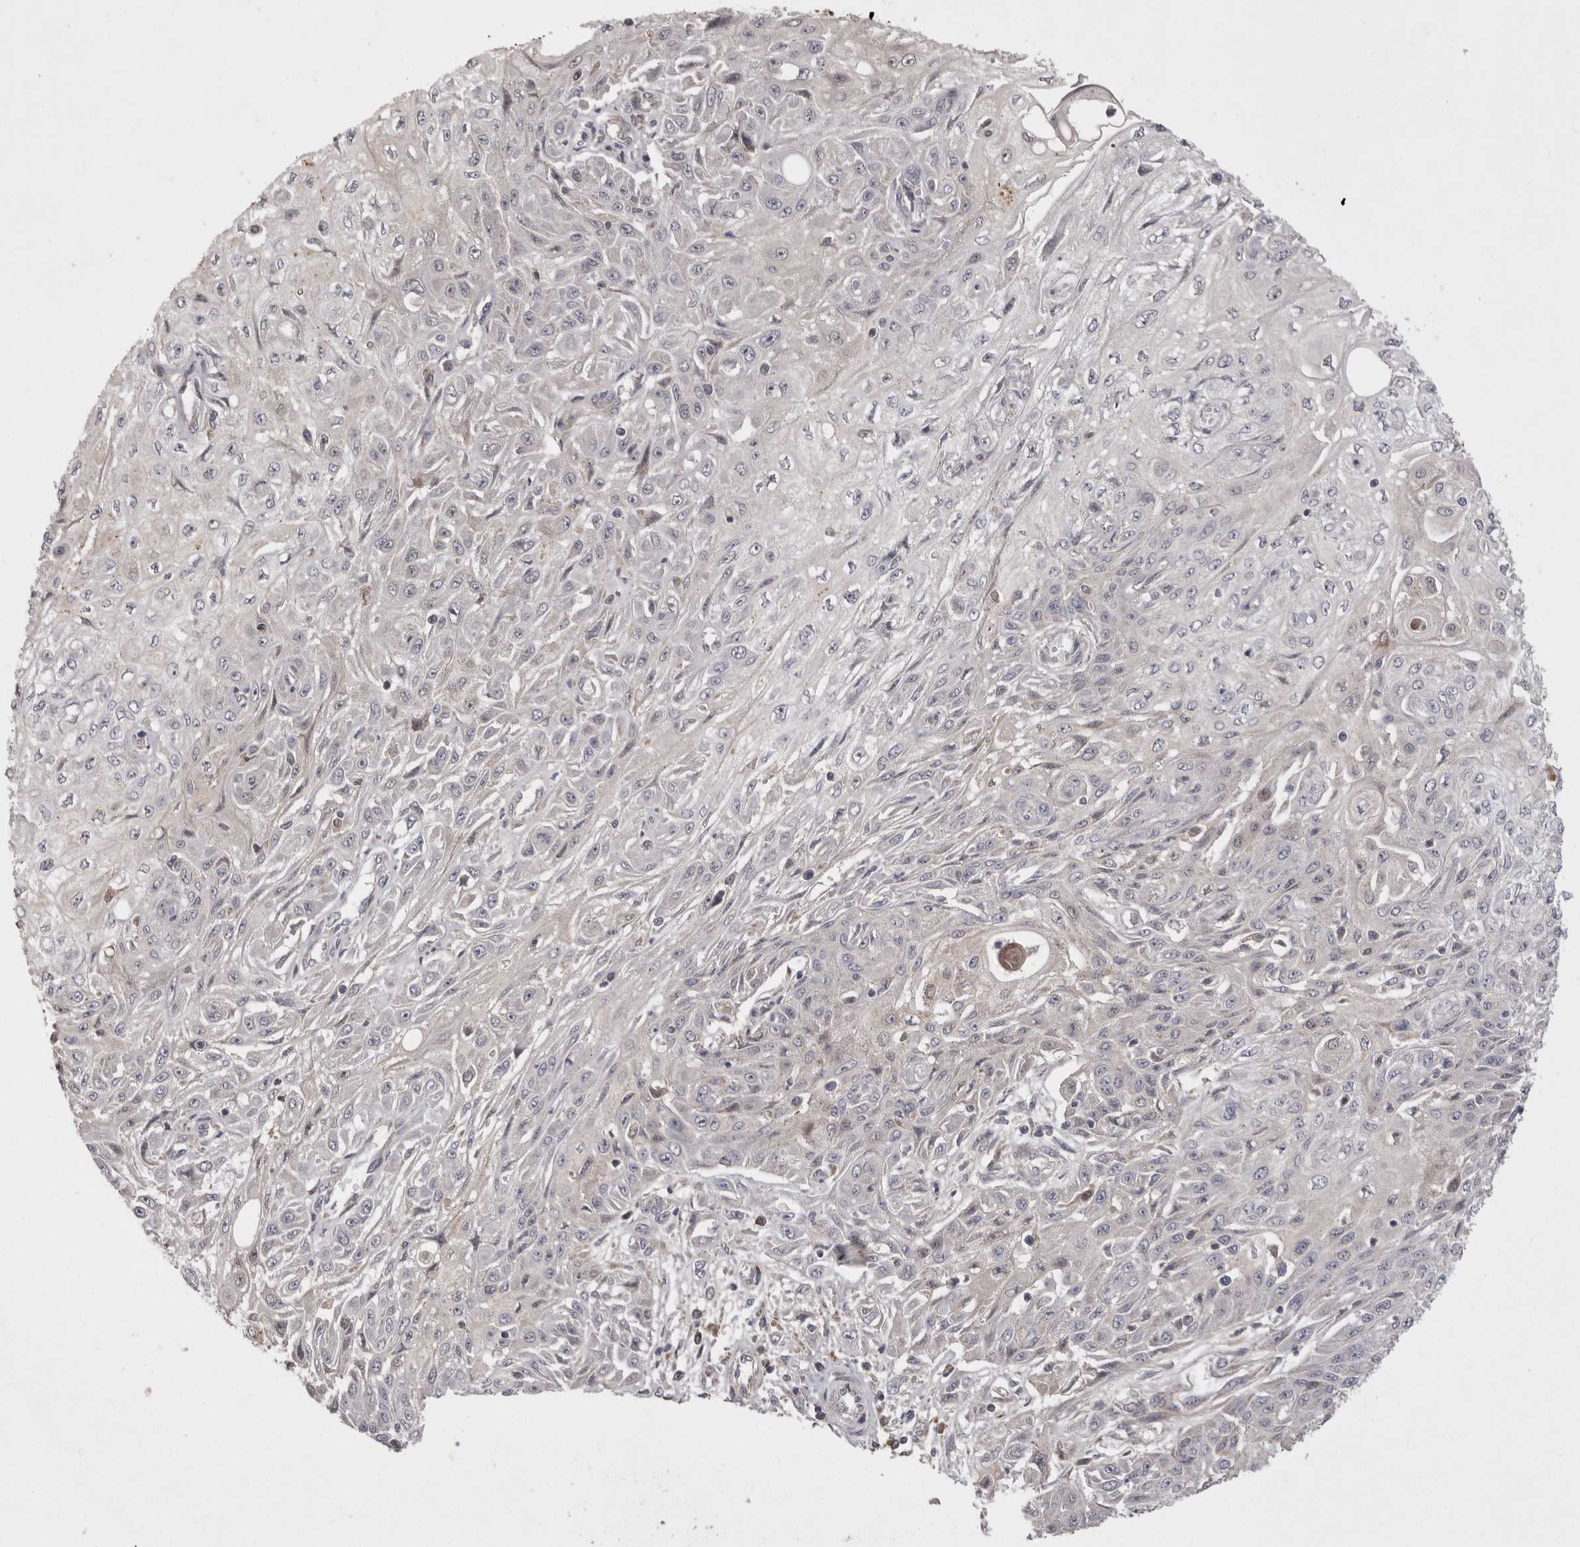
{"staining": {"intensity": "negative", "quantity": "none", "location": "none"}, "tissue": "skin cancer", "cell_type": "Tumor cells", "image_type": "cancer", "snomed": [{"axis": "morphology", "description": "Squamous cell carcinoma, NOS"}, {"axis": "morphology", "description": "Squamous cell carcinoma, metastatic, NOS"}, {"axis": "topography", "description": "Skin"}, {"axis": "topography", "description": "Lymph node"}], "caption": "A high-resolution histopathology image shows immunohistochemistry staining of skin metastatic squamous cell carcinoma, which reveals no significant staining in tumor cells. (Stains: DAB (3,3'-diaminobenzidine) IHC with hematoxylin counter stain, Microscopy: brightfield microscopy at high magnification).", "gene": "KYAT3", "patient": {"sex": "male", "age": 75}}